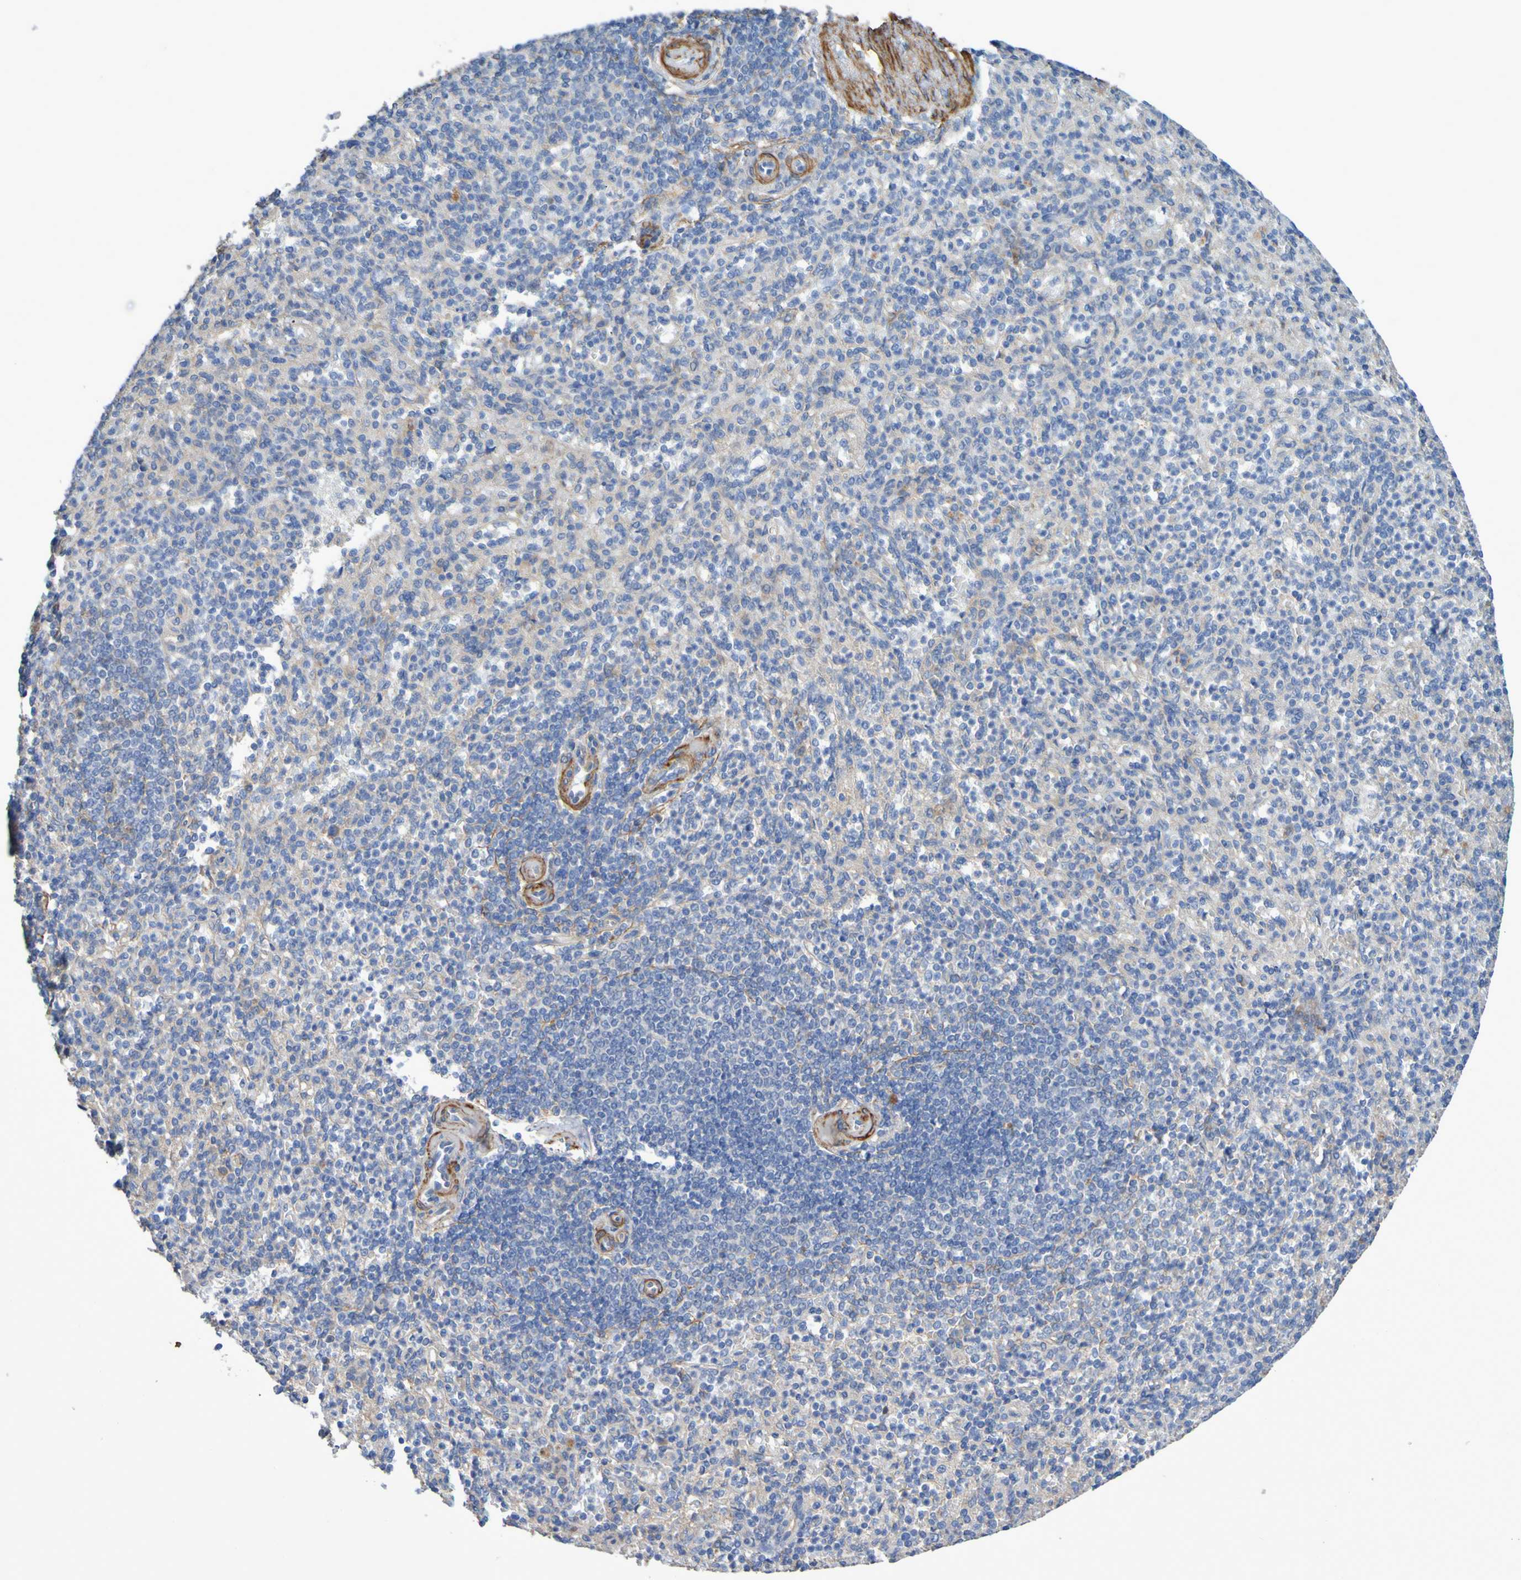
{"staining": {"intensity": "negative", "quantity": "none", "location": "none"}, "tissue": "spleen", "cell_type": "Cells in red pulp", "image_type": "normal", "snomed": [{"axis": "morphology", "description": "Normal tissue, NOS"}, {"axis": "topography", "description": "Spleen"}], "caption": "Spleen was stained to show a protein in brown. There is no significant positivity in cells in red pulp. (Stains: DAB (3,3'-diaminobenzidine) immunohistochemistry (IHC) with hematoxylin counter stain, Microscopy: brightfield microscopy at high magnification).", "gene": "SRPRB", "patient": {"sex": "female", "age": 74}}